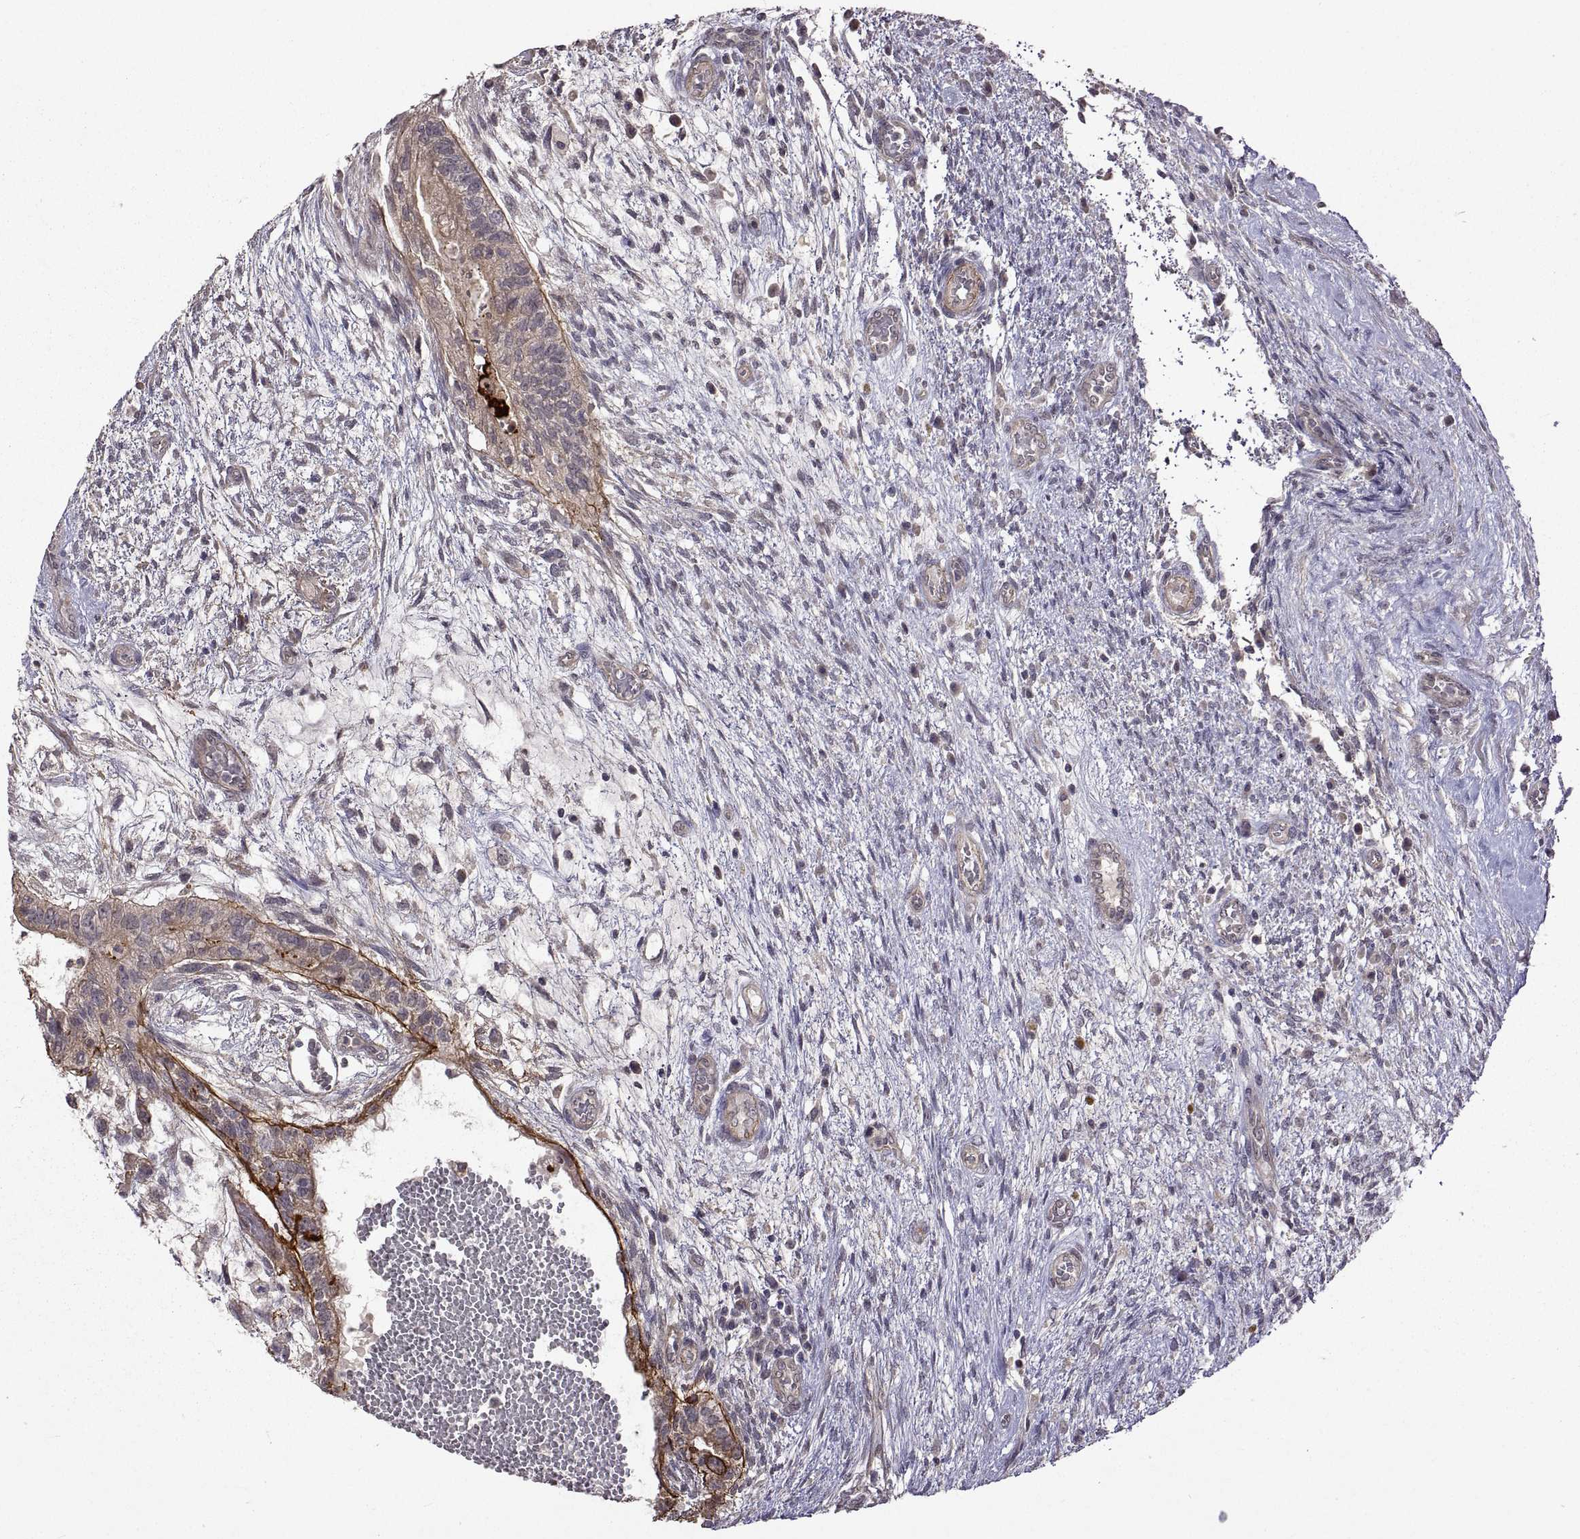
{"staining": {"intensity": "moderate", "quantity": ">75%", "location": "cytoplasmic/membranous"}, "tissue": "testis cancer", "cell_type": "Tumor cells", "image_type": "cancer", "snomed": [{"axis": "morphology", "description": "Normal tissue, NOS"}, {"axis": "morphology", "description": "Carcinoma, Embryonal, NOS"}, {"axis": "topography", "description": "Testis"}, {"axis": "topography", "description": "Epididymis"}], "caption": "A histopathology image of testis embryonal carcinoma stained for a protein displays moderate cytoplasmic/membranous brown staining in tumor cells.", "gene": "LAMA1", "patient": {"sex": "male", "age": 32}}